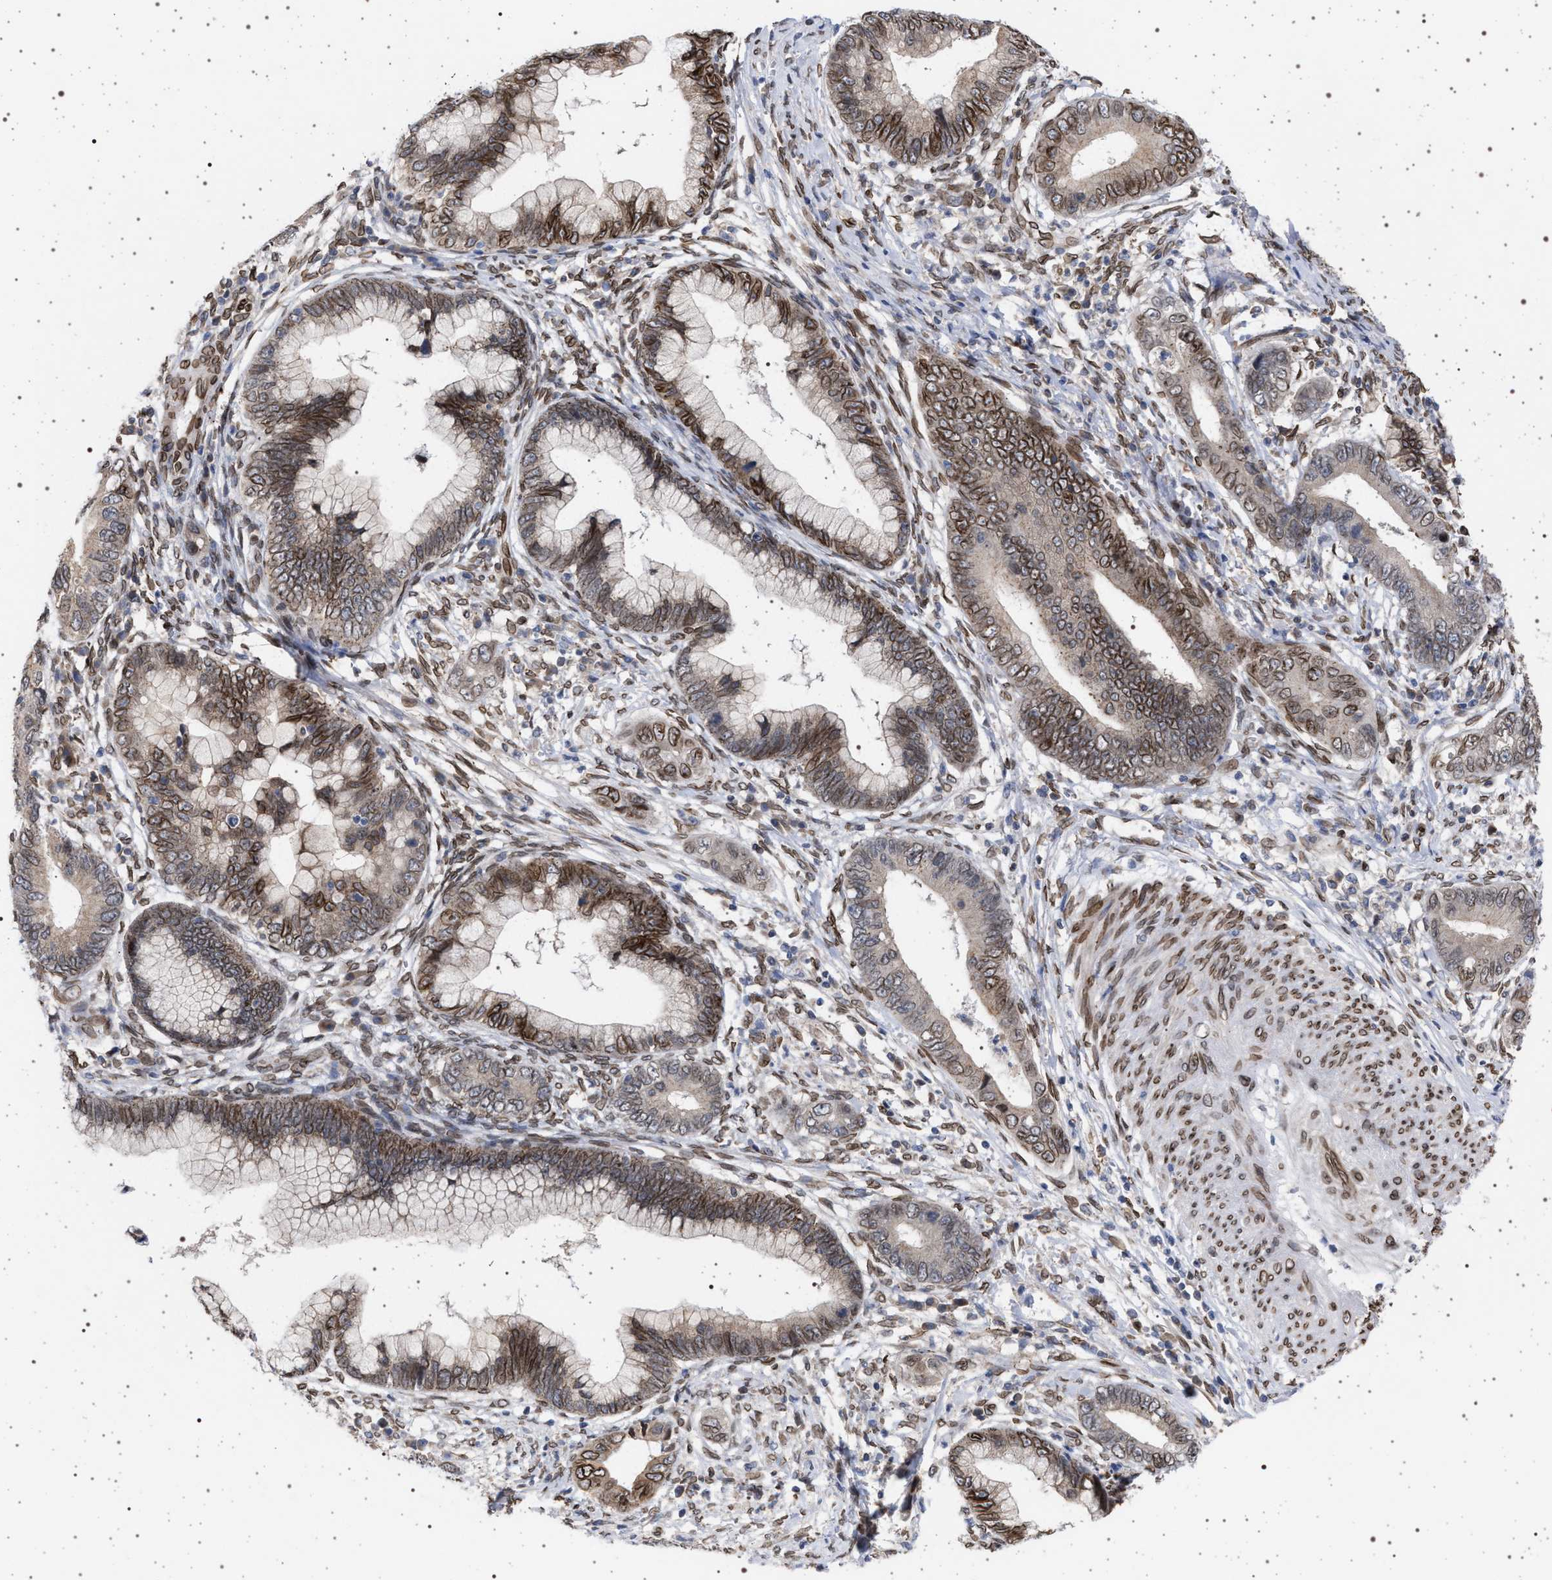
{"staining": {"intensity": "moderate", "quantity": "25%-75%", "location": "cytoplasmic/membranous,nuclear"}, "tissue": "cervical cancer", "cell_type": "Tumor cells", "image_type": "cancer", "snomed": [{"axis": "morphology", "description": "Adenocarcinoma, NOS"}, {"axis": "topography", "description": "Cervix"}], "caption": "High-power microscopy captured an IHC micrograph of cervical cancer (adenocarcinoma), revealing moderate cytoplasmic/membranous and nuclear expression in approximately 25%-75% of tumor cells.", "gene": "ING2", "patient": {"sex": "female", "age": 44}}